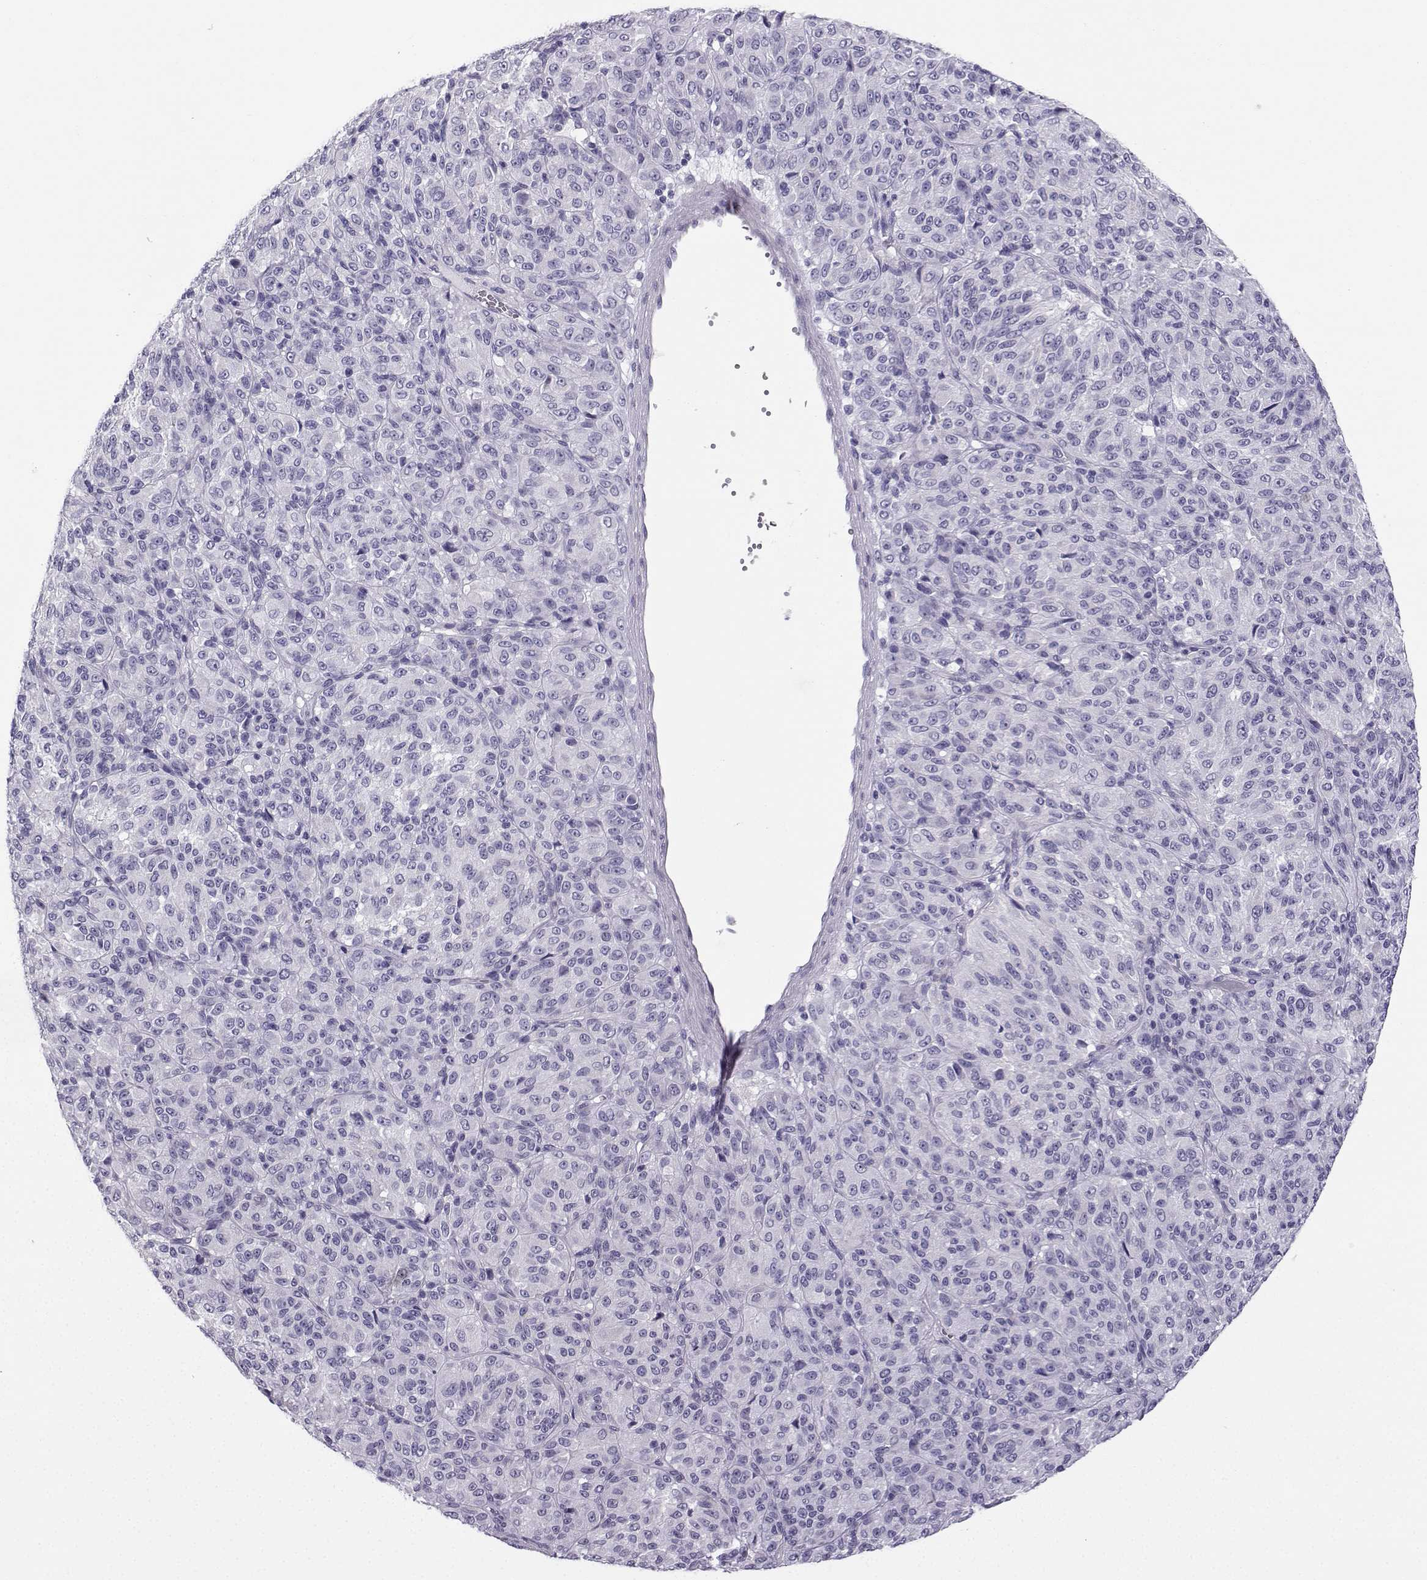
{"staining": {"intensity": "negative", "quantity": "none", "location": "none"}, "tissue": "melanoma", "cell_type": "Tumor cells", "image_type": "cancer", "snomed": [{"axis": "morphology", "description": "Malignant melanoma, Metastatic site"}, {"axis": "topography", "description": "Brain"}], "caption": "Immunohistochemistry micrograph of neoplastic tissue: human malignant melanoma (metastatic site) stained with DAB exhibits no significant protein staining in tumor cells.", "gene": "ZBTB8B", "patient": {"sex": "female", "age": 56}}